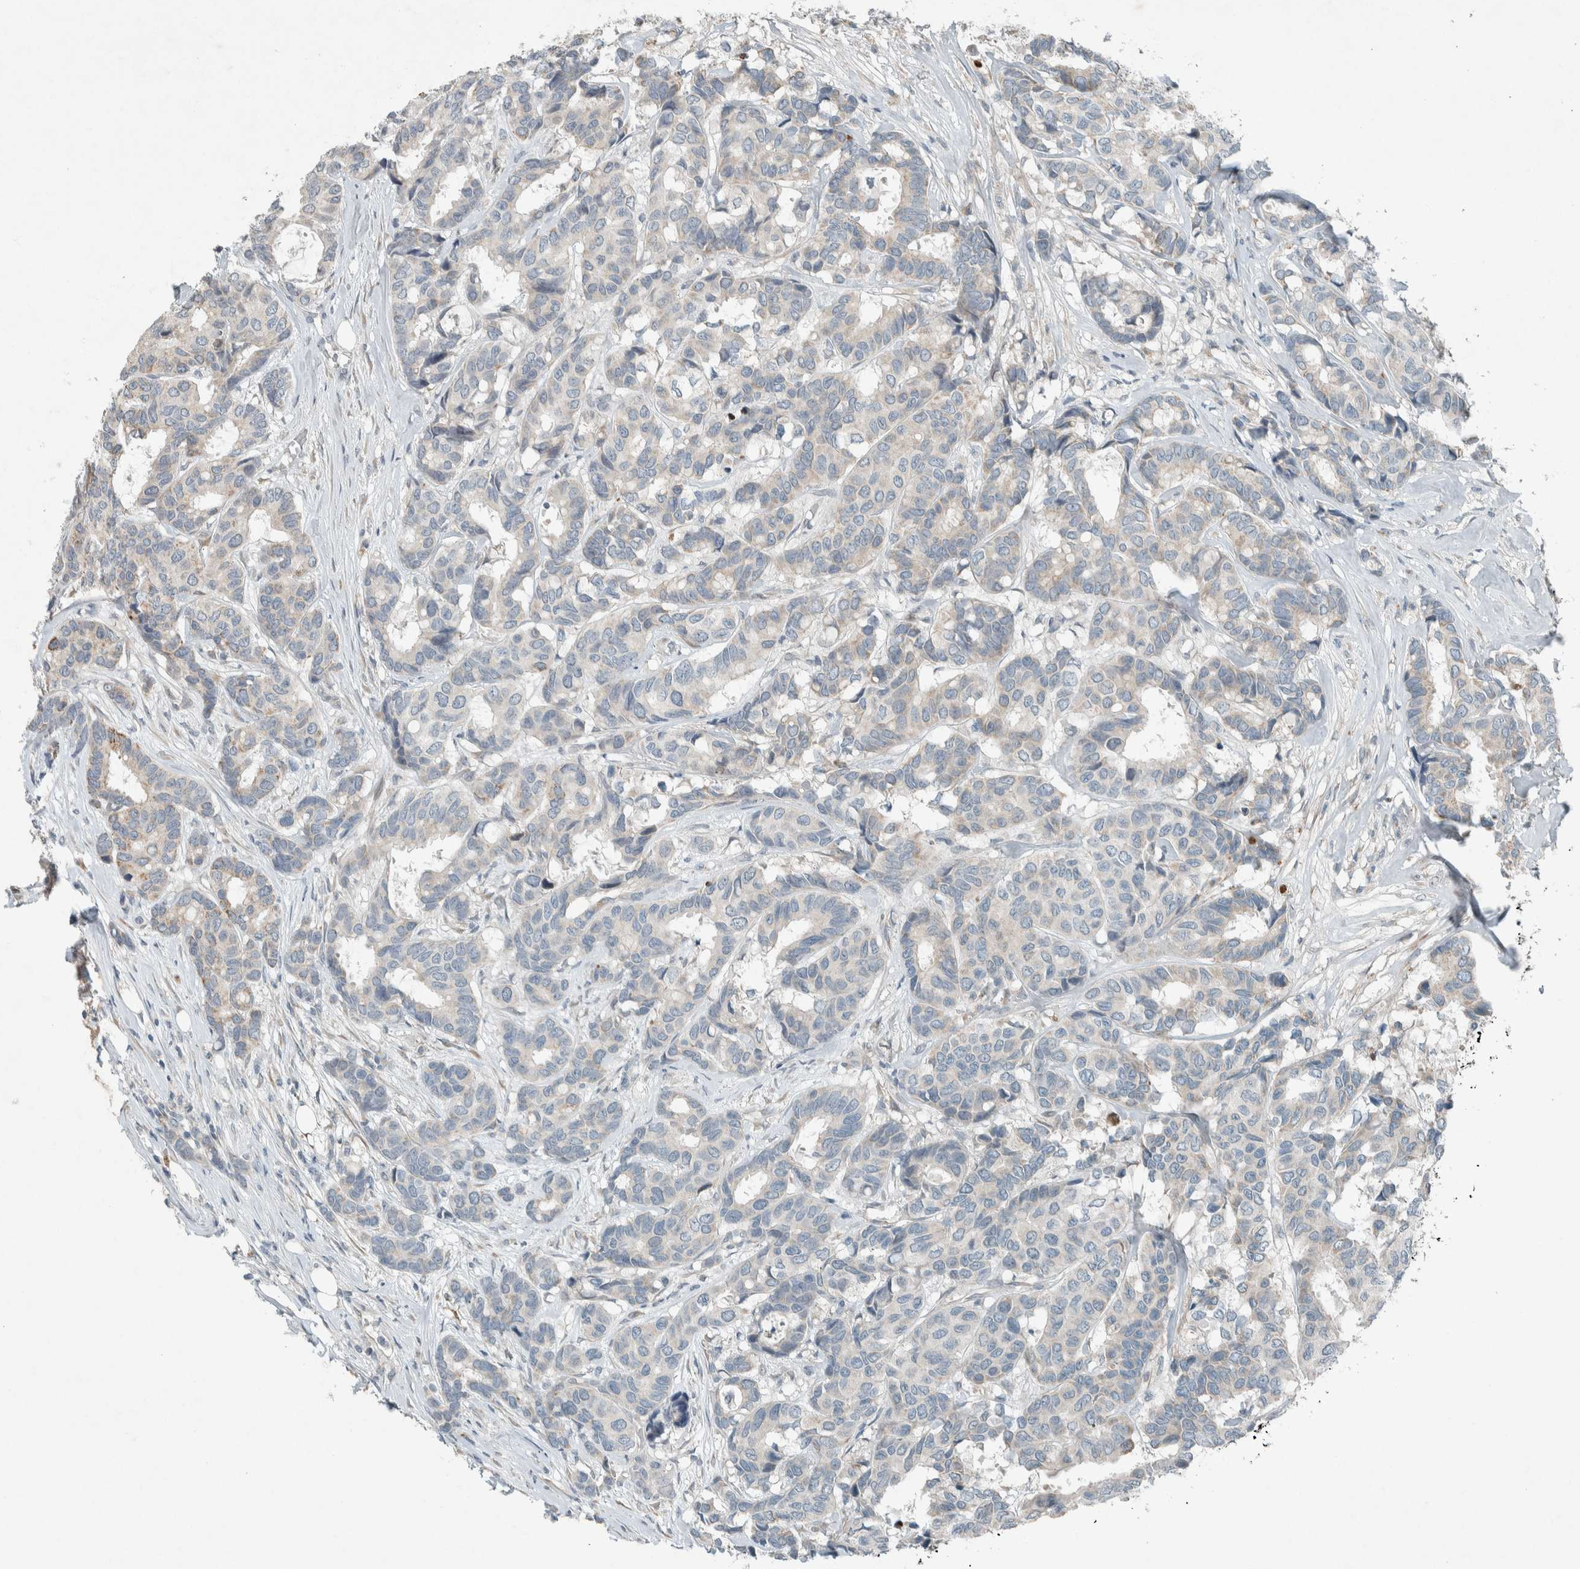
{"staining": {"intensity": "weak", "quantity": "<25%", "location": "cytoplasmic/membranous"}, "tissue": "breast cancer", "cell_type": "Tumor cells", "image_type": "cancer", "snomed": [{"axis": "morphology", "description": "Duct carcinoma"}, {"axis": "topography", "description": "Breast"}], "caption": "High power microscopy image of an immunohistochemistry (IHC) photomicrograph of intraductal carcinoma (breast), revealing no significant positivity in tumor cells.", "gene": "CERCAM", "patient": {"sex": "female", "age": 87}}